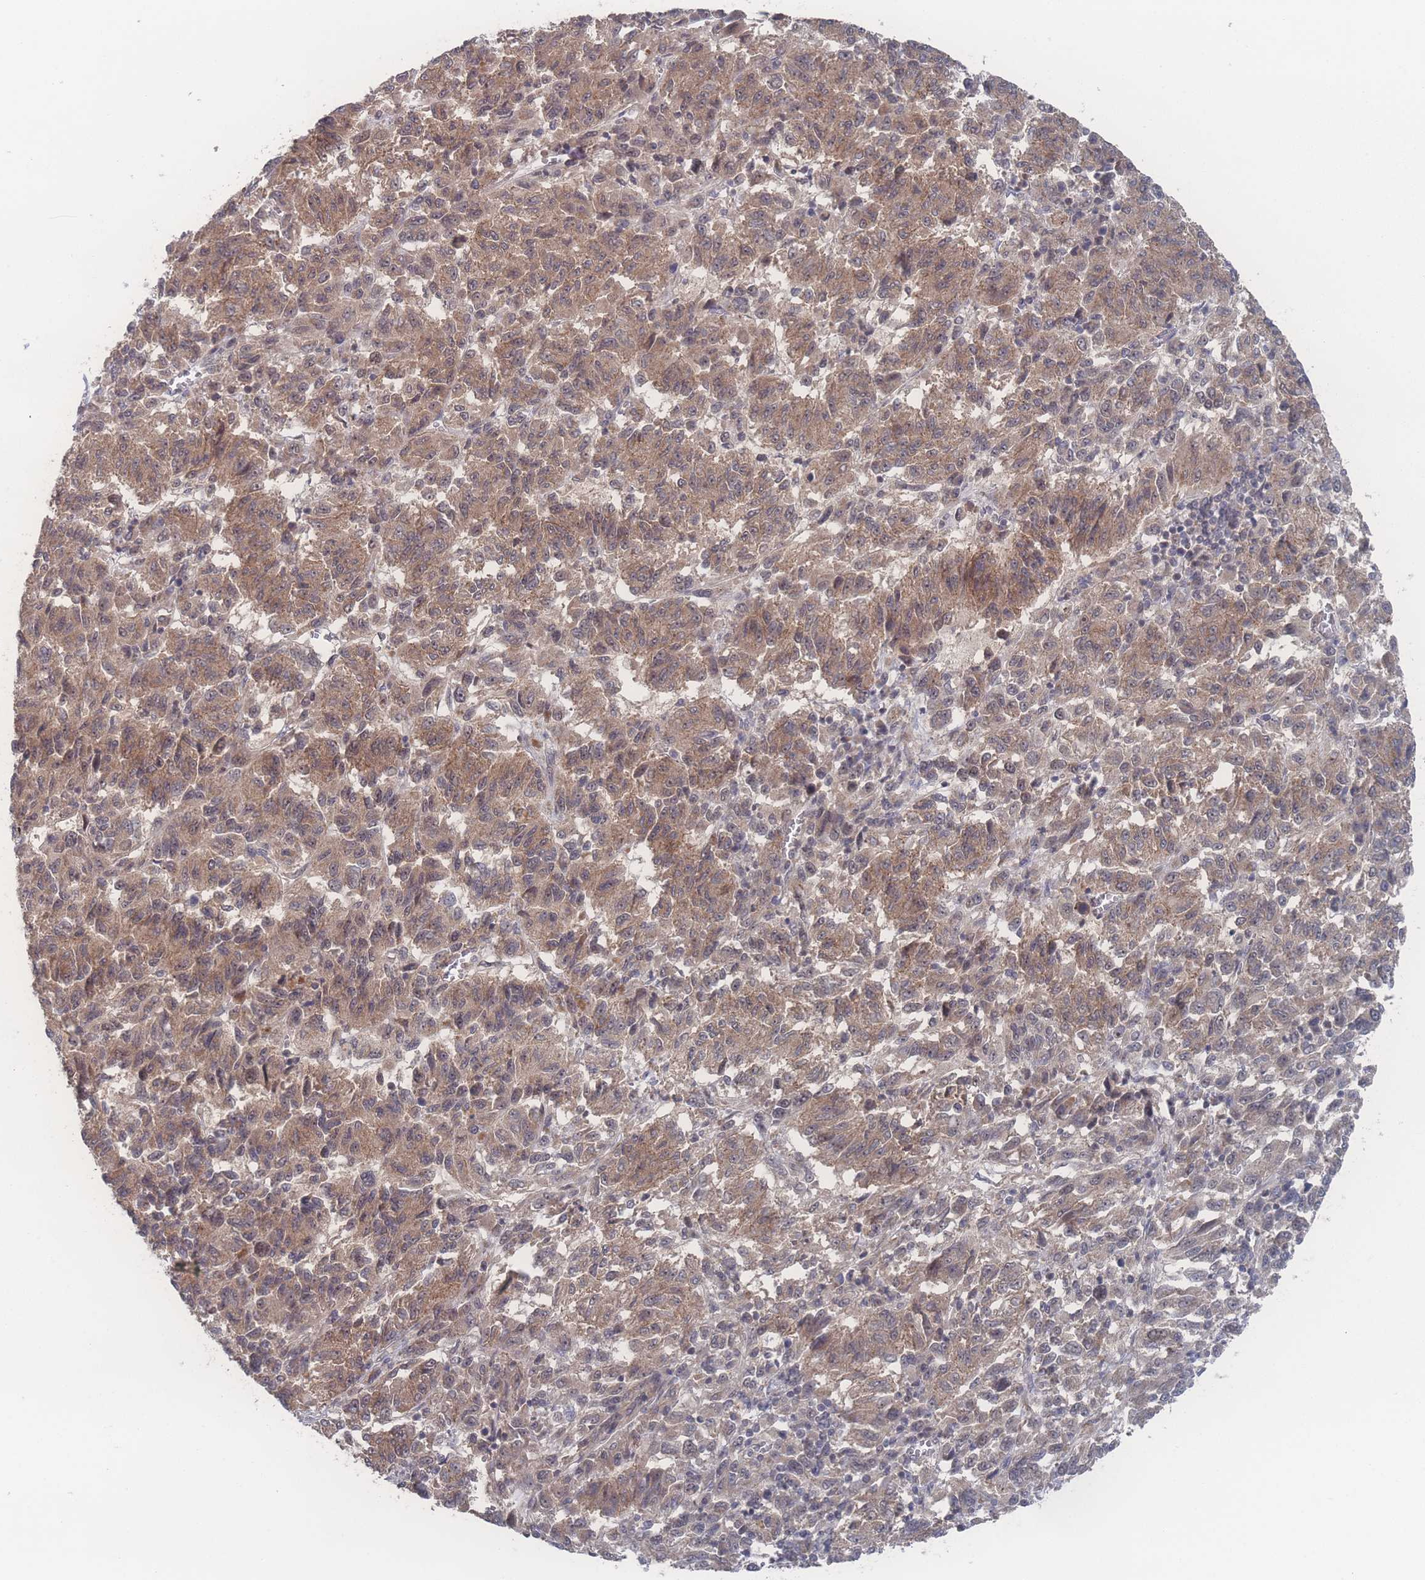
{"staining": {"intensity": "moderate", "quantity": ">75%", "location": "cytoplasmic/membranous,nuclear"}, "tissue": "melanoma", "cell_type": "Tumor cells", "image_type": "cancer", "snomed": [{"axis": "morphology", "description": "Malignant melanoma, Metastatic site"}, {"axis": "topography", "description": "Lung"}], "caption": "The histopathology image demonstrates a brown stain indicating the presence of a protein in the cytoplasmic/membranous and nuclear of tumor cells in malignant melanoma (metastatic site). (DAB (3,3'-diaminobenzidine) = brown stain, brightfield microscopy at high magnification).", "gene": "NBEAL1", "patient": {"sex": "male", "age": 64}}